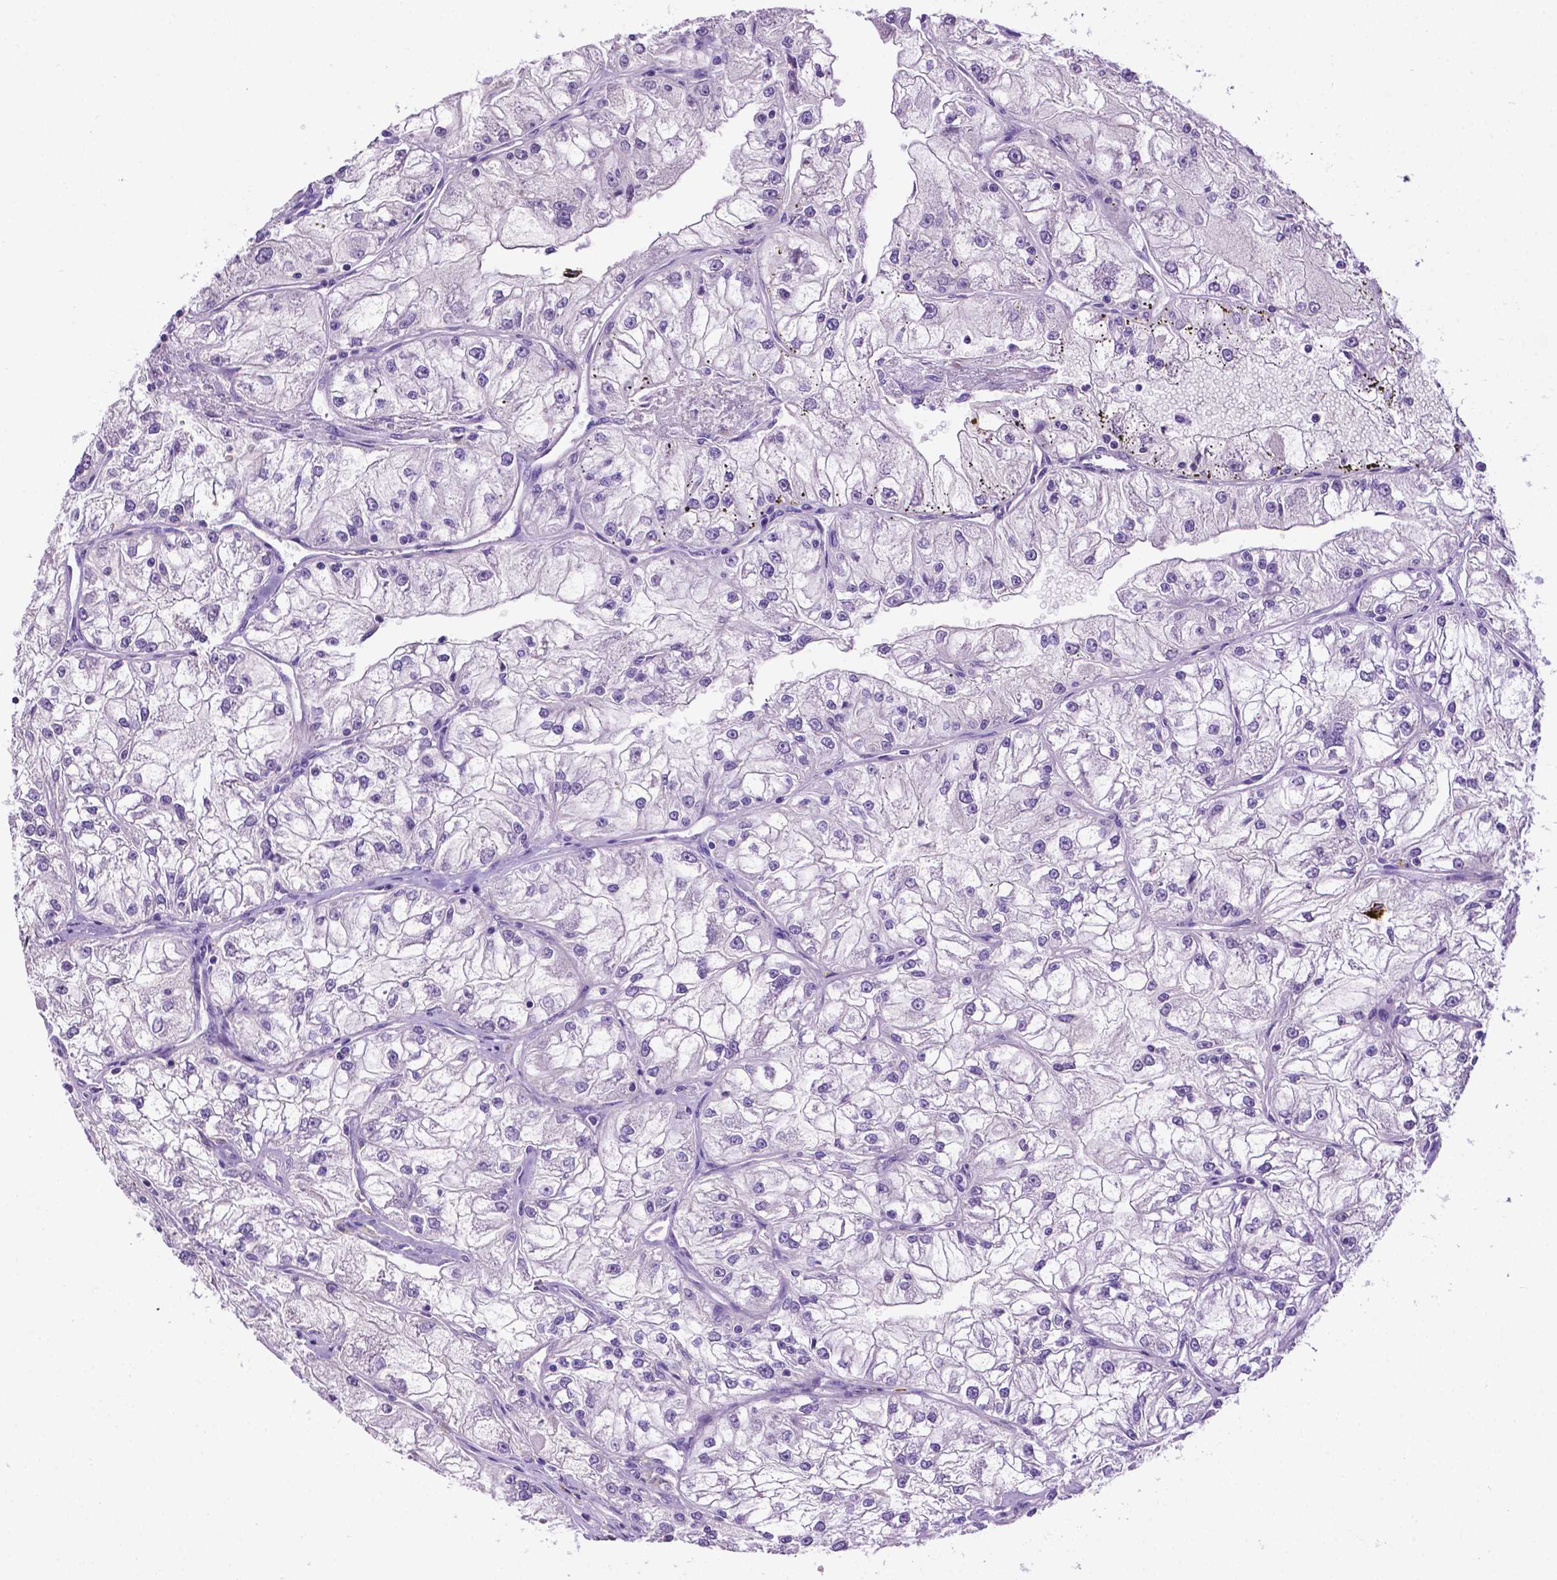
{"staining": {"intensity": "negative", "quantity": "none", "location": "none"}, "tissue": "renal cancer", "cell_type": "Tumor cells", "image_type": "cancer", "snomed": [{"axis": "morphology", "description": "Adenocarcinoma, NOS"}, {"axis": "topography", "description": "Kidney"}], "caption": "A high-resolution histopathology image shows immunohistochemistry (IHC) staining of renal cancer, which shows no significant positivity in tumor cells.", "gene": "MMP27", "patient": {"sex": "female", "age": 72}}